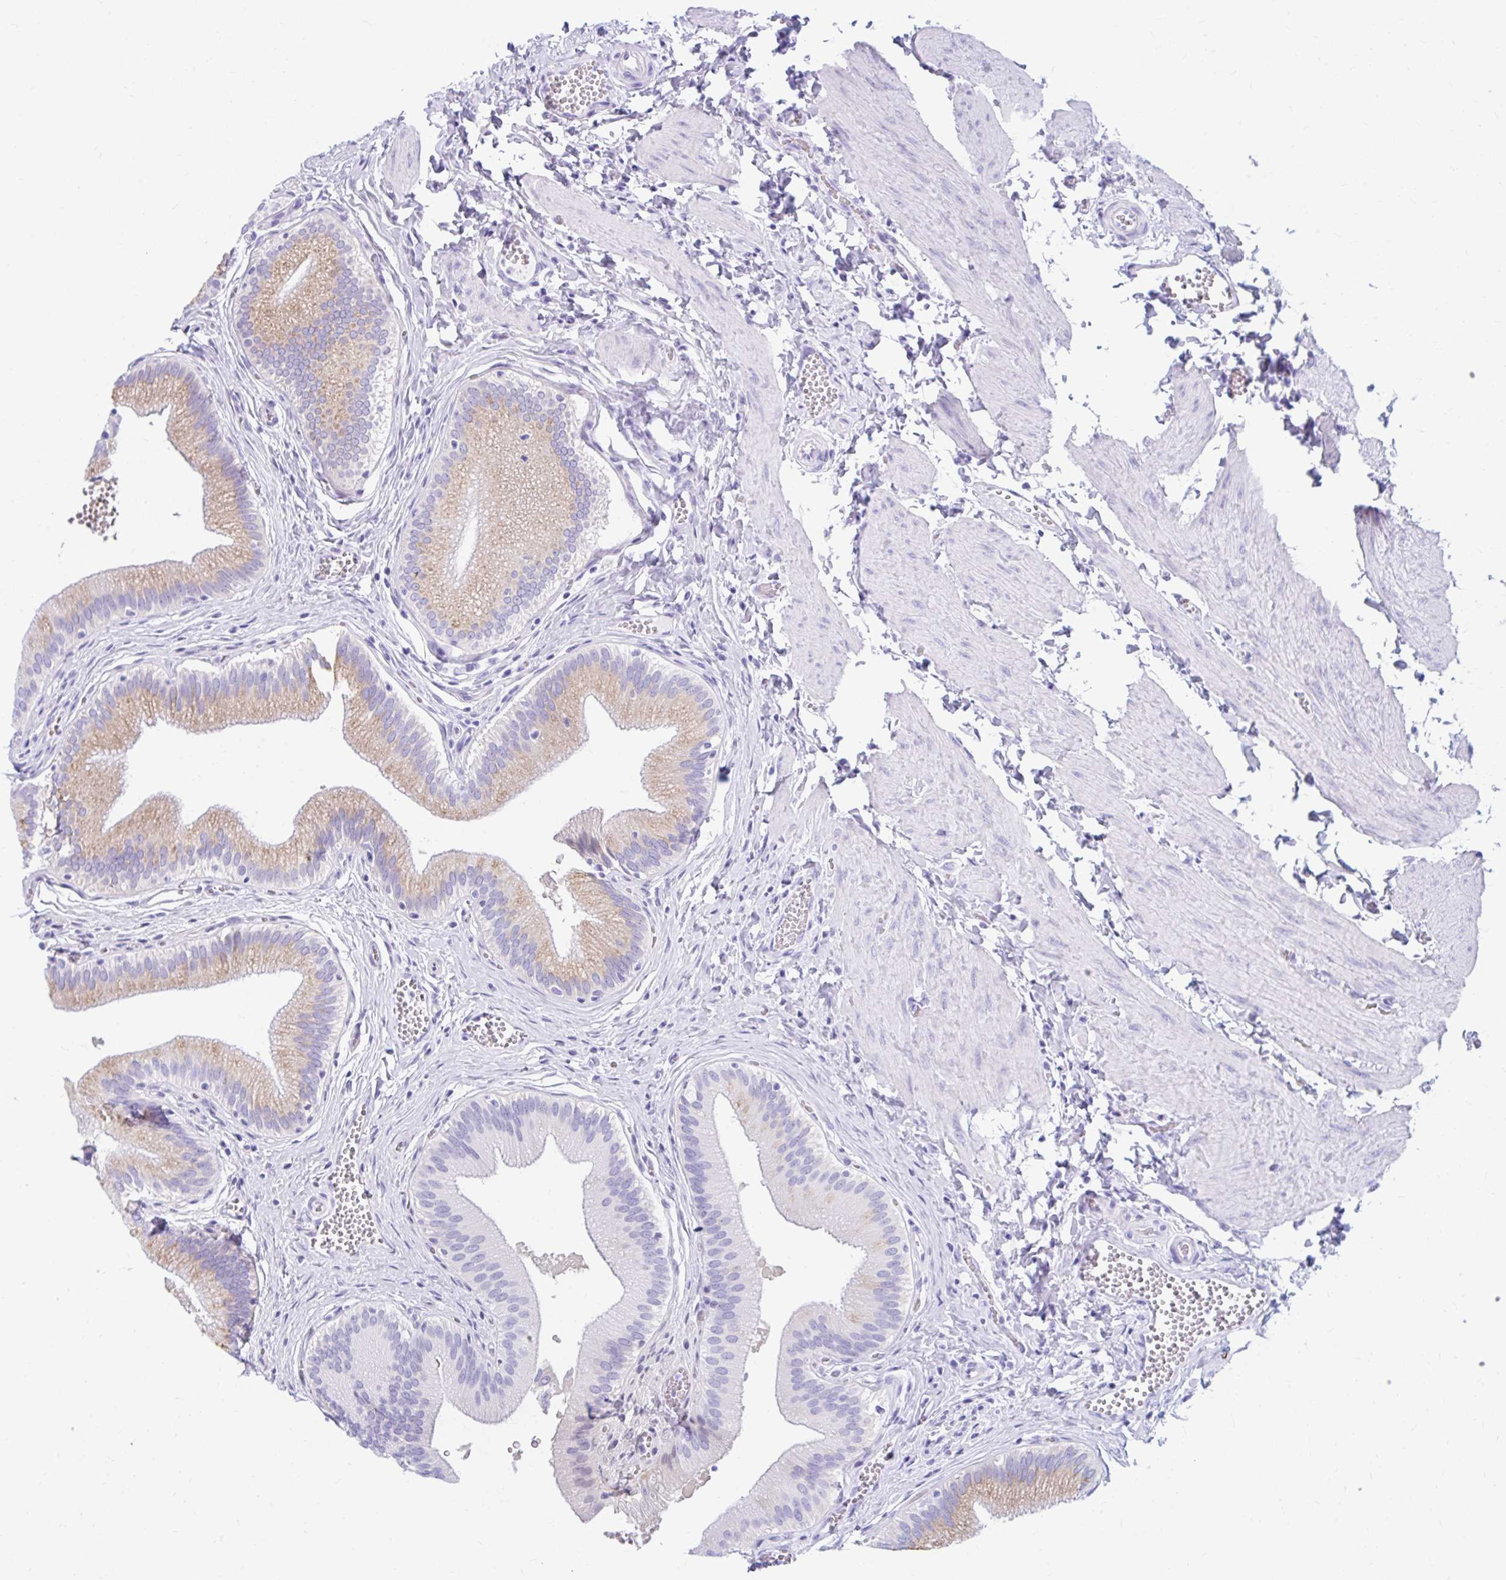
{"staining": {"intensity": "weak", "quantity": "25%-75%", "location": "cytoplasmic/membranous"}, "tissue": "gallbladder", "cell_type": "Glandular cells", "image_type": "normal", "snomed": [{"axis": "morphology", "description": "Normal tissue, NOS"}, {"axis": "topography", "description": "Gallbladder"}], "caption": "Immunohistochemical staining of benign human gallbladder demonstrates weak cytoplasmic/membranous protein expression in about 25%-75% of glandular cells. The protein of interest is shown in brown color, while the nuclei are stained blue.", "gene": "NSG2", "patient": {"sex": "male", "age": 17}}